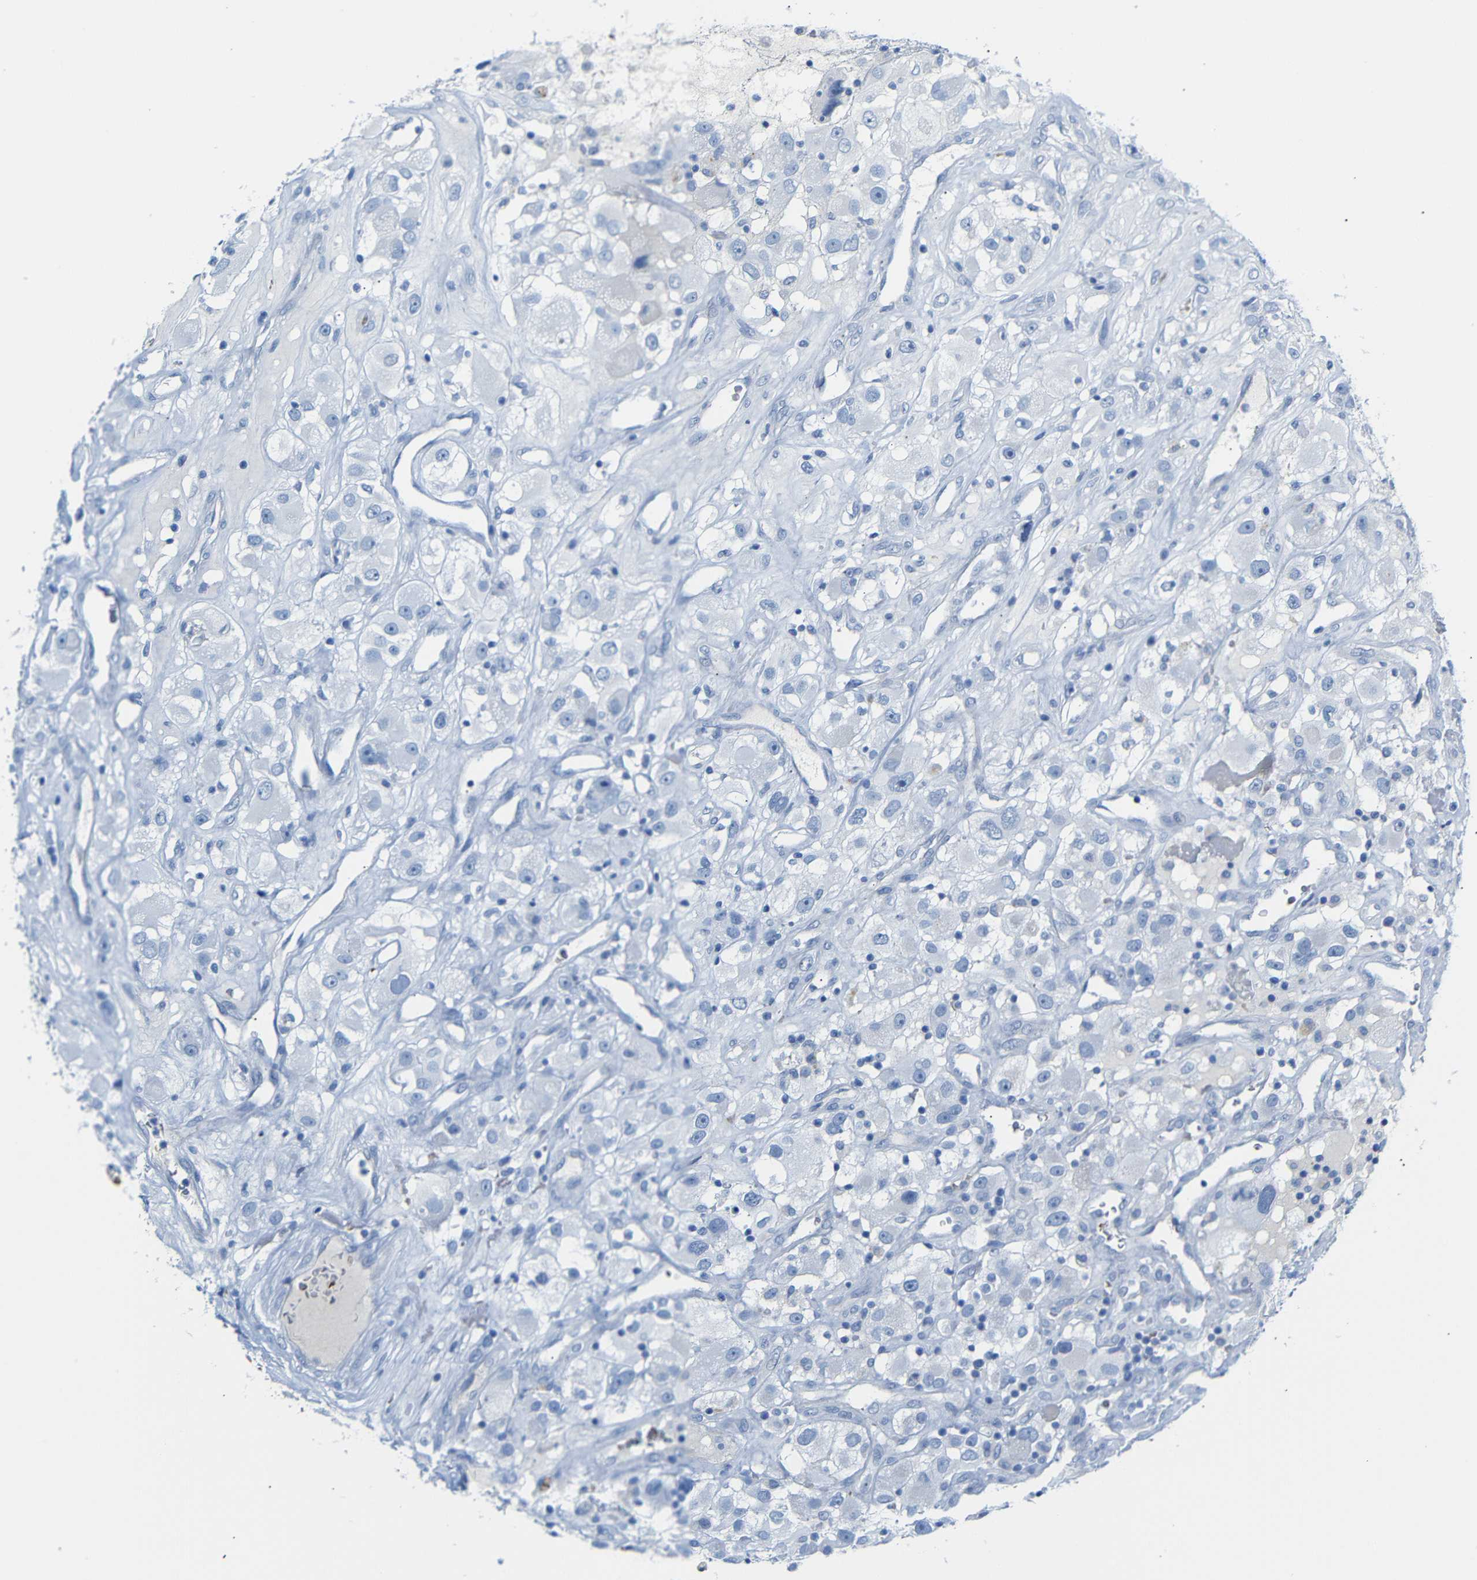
{"staining": {"intensity": "negative", "quantity": "none", "location": "none"}, "tissue": "renal cancer", "cell_type": "Tumor cells", "image_type": "cancer", "snomed": [{"axis": "morphology", "description": "Adenocarcinoma, NOS"}, {"axis": "topography", "description": "Kidney"}], "caption": "Renal adenocarcinoma stained for a protein using immunohistochemistry (IHC) displays no expression tumor cells.", "gene": "ERVMER34-1", "patient": {"sex": "female", "age": 52}}